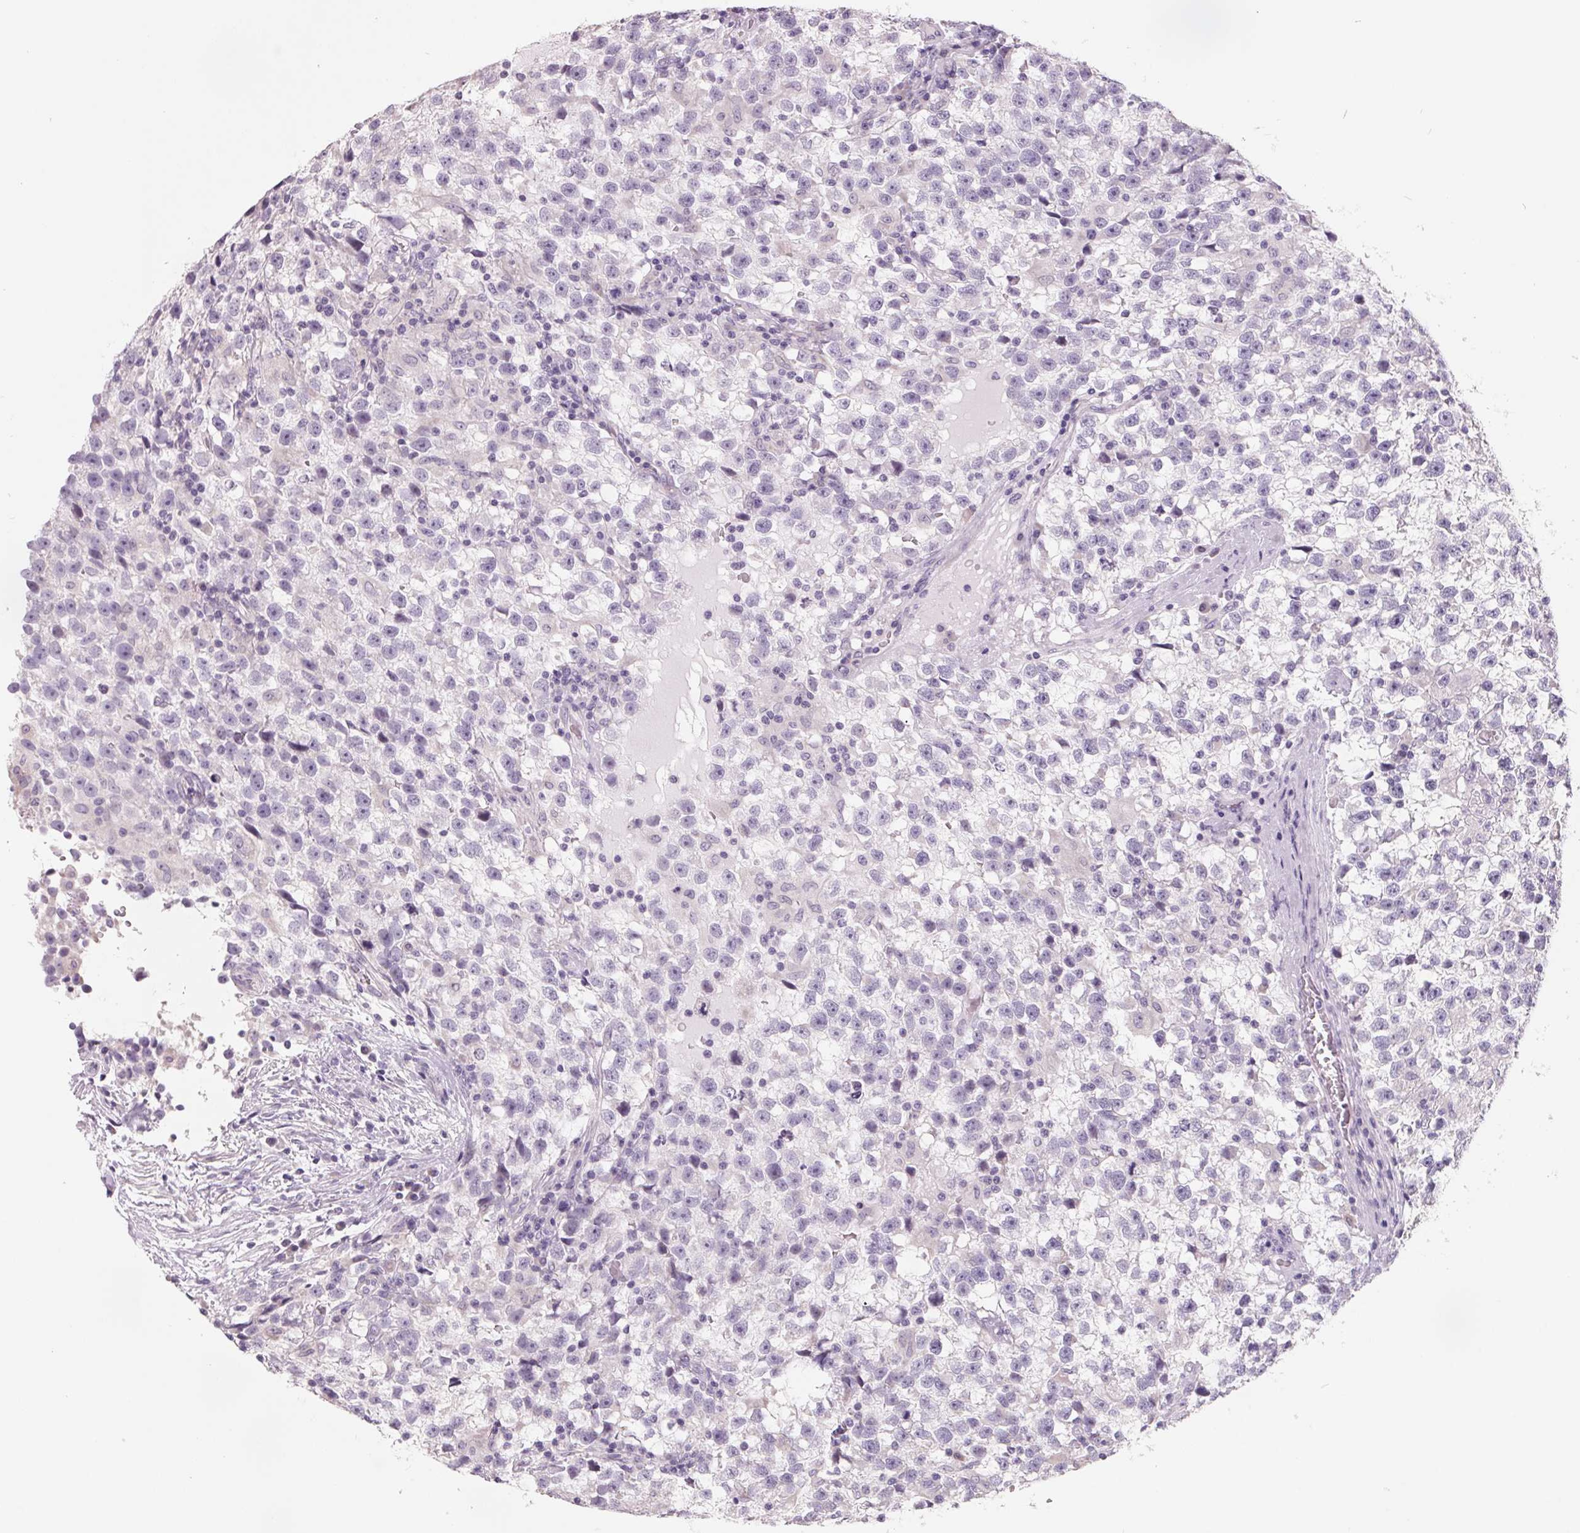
{"staining": {"intensity": "negative", "quantity": "none", "location": "none"}, "tissue": "testis cancer", "cell_type": "Tumor cells", "image_type": "cancer", "snomed": [{"axis": "morphology", "description": "Seminoma, NOS"}, {"axis": "topography", "description": "Testis"}], "caption": "Immunohistochemical staining of testis cancer demonstrates no significant positivity in tumor cells. (DAB (3,3'-diaminobenzidine) IHC visualized using brightfield microscopy, high magnification).", "gene": "FTCD", "patient": {"sex": "male", "age": 31}}